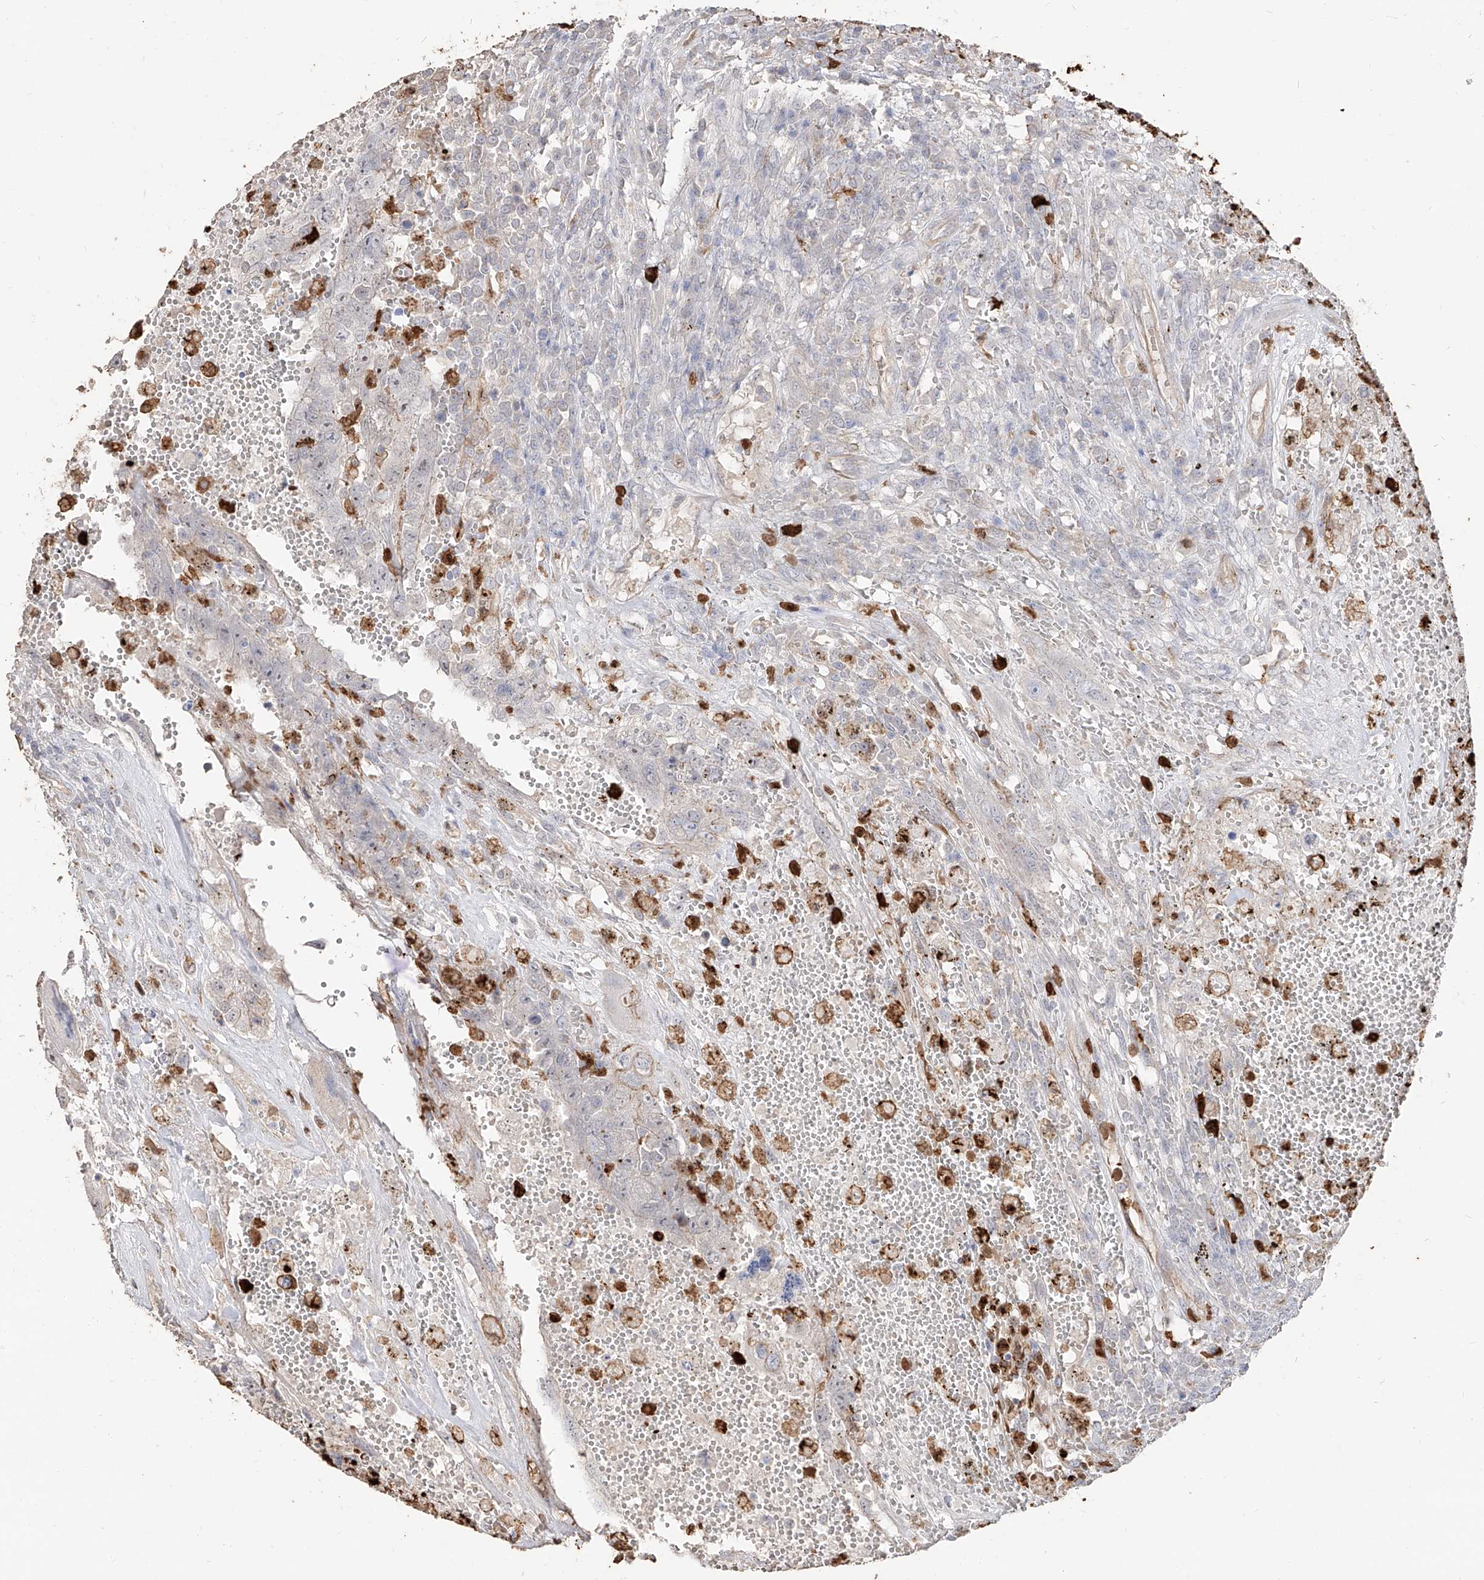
{"staining": {"intensity": "negative", "quantity": "none", "location": "none"}, "tissue": "testis cancer", "cell_type": "Tumor cells", "image_type": "cancer", "snomed": [{"axis": "morphology", "description": "Carcinoma, Embryonal, NOS"}, {"axis": "topography", "description": "Testis"}], "caption": "An image of testis cancer stained for a protein reveals no brown staining in tumor cells.", "gene": "ZNF227", "patient": {"sex": "male", "age": 26}}